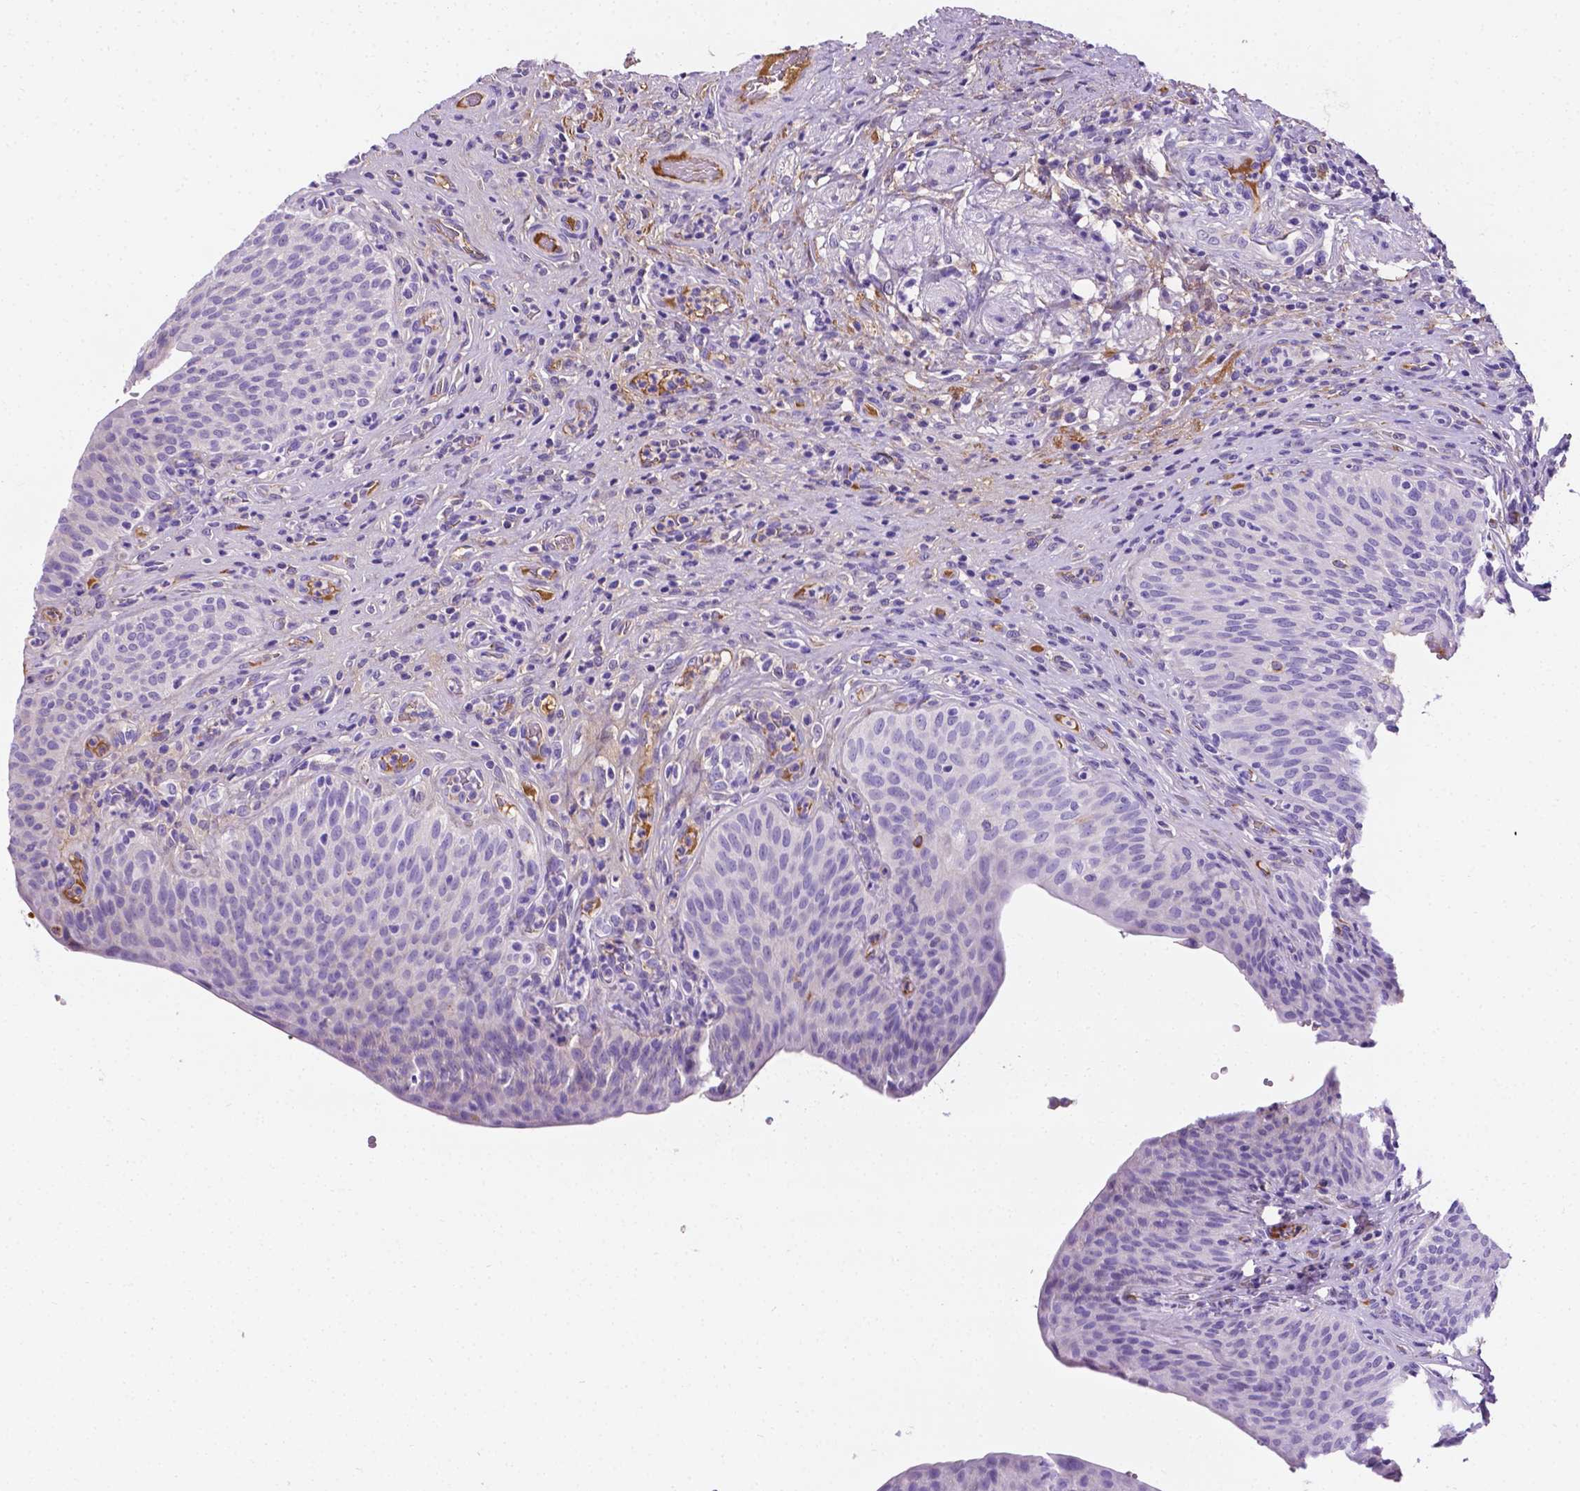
{"staining": {"intensity": "negative", "quantity": "none", "location": "none"}, "tissue": "urinary bladder", "cell_type": "Urothelial cells", "image_type": "normal", "snomed": [{"axis": "morphology", "description": "Normal tissue, NOS"}, {"axis": "topography", "description": "Urinary bladder"}, {"axis": "topography", "description": "Peripheral nerve tissue"}], "caption": "An IHC micrograph of unremarkable urinary bladder is shown. There is no staining in urothelial cells of urinary bladder.", "gene": "APOE", "patient": {"sex": "male", "age": 66}}